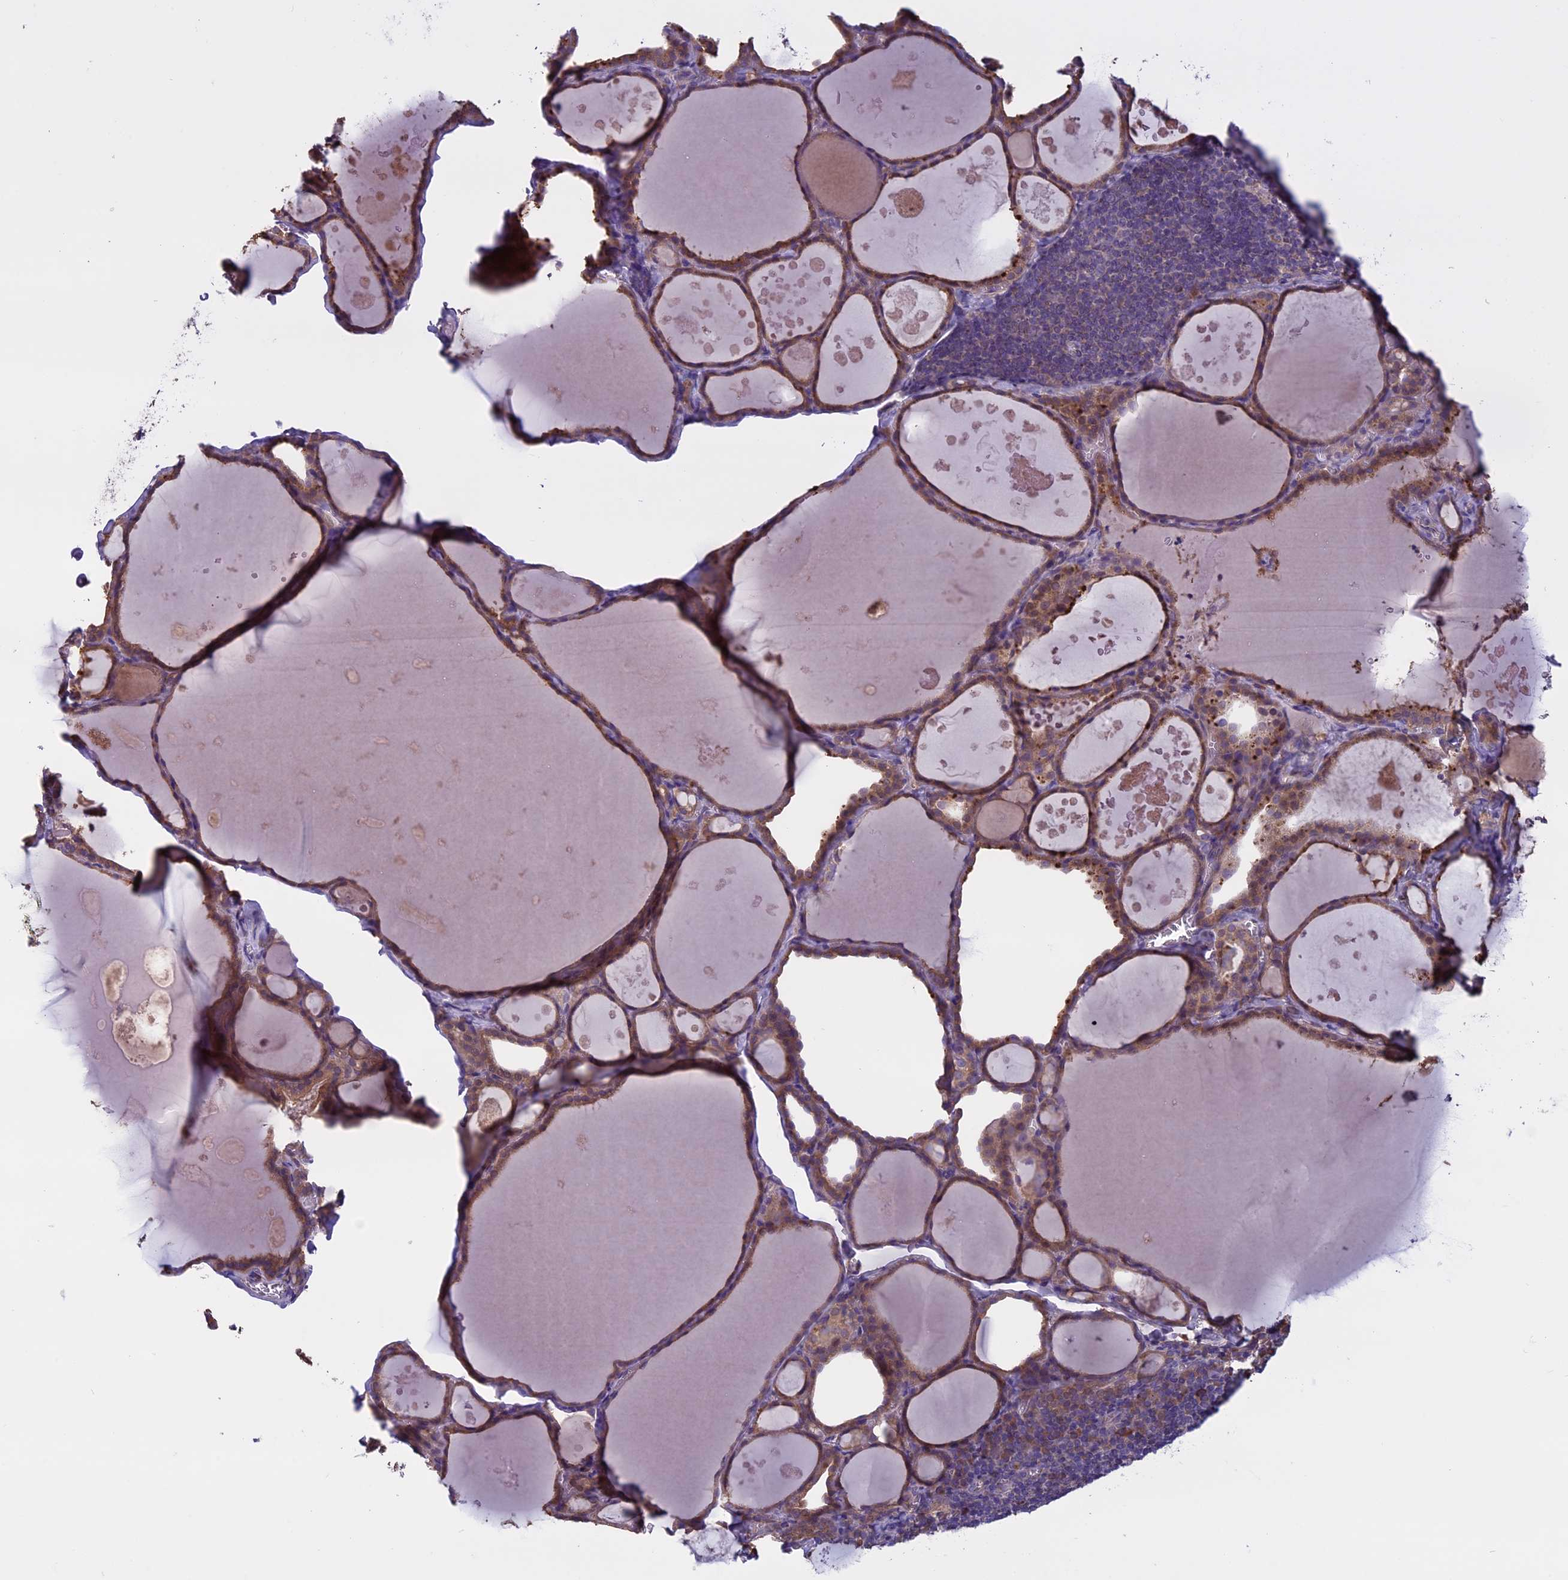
{"staining": {"intensity": "moderate", "quantity": ">75%", "location": "cytoplasmic/membranous"}, "tissue": "thyroid gland", "cell_type": "Glandular cells", "image_type": "normal", "snomed": [{"axis": "morphology", "description": "Normal tissue, NOS"}, {"axis": "topography", "description": "Thyroid gland"}], "caption": "An IHC photomicrograph of unremarkable tissue is shown. Protein staining in brown highlights moderate cytoplasmic/membranous positivity in thyroid gland within glandular cells. The staining is performed using DAB (3,3'-diaminobenzidine) brown chromogen to label protein expression. The nuclei are counter-stained blue using hematoxylin.", "gene": "DCTN5", "patient": {"sex": "male", "age": 56}}